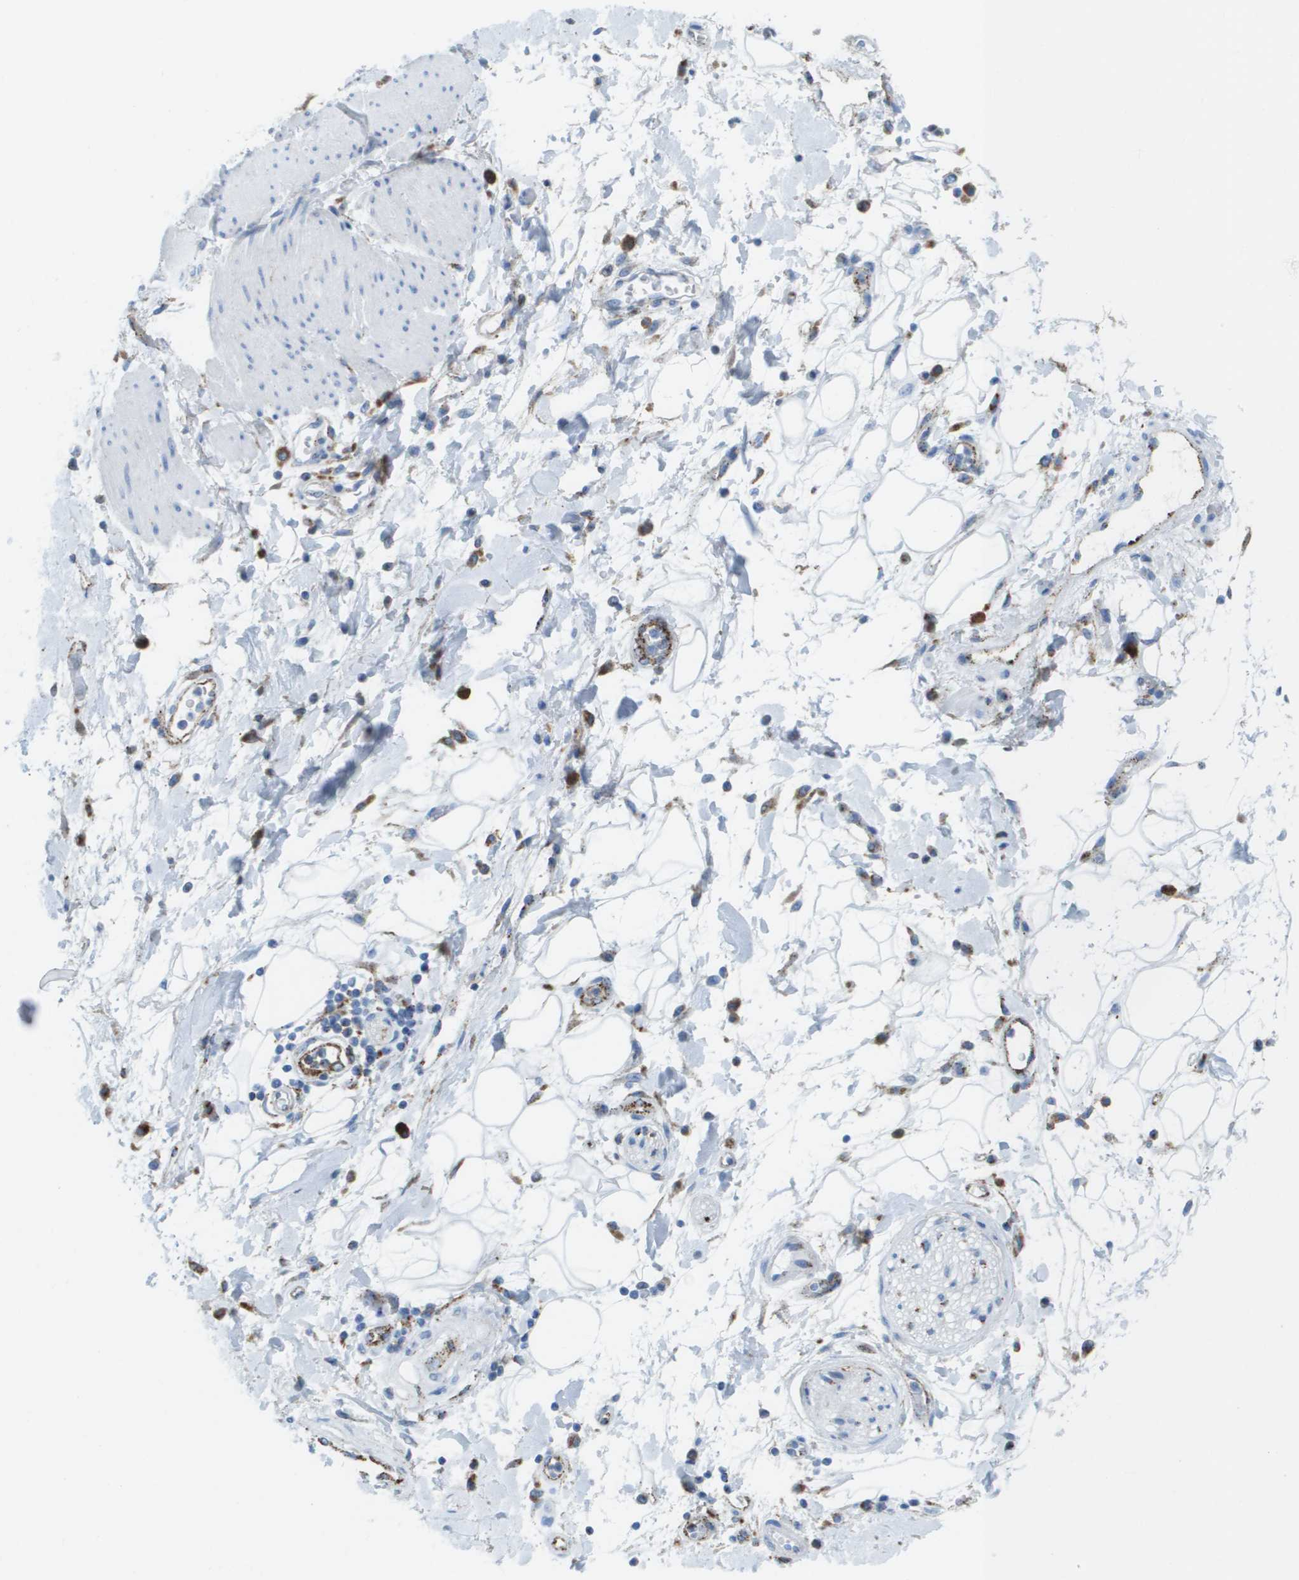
{"staining": {"intensity": "negative", "quantity": "none", "location": "none"}, "tissue": "adipose tissue", "cell_type": "Adipocytes", "image_type": "normal", "snomed": [{"axis": "morphology", "description": "Normal tissue, NOS"}, {"axis": "morphology", "description": "Adenocarcinoma, NOS"}, {"axis": "topography", "description": "Duodenum"}, {"axis": "topography", "description": "Peripheral nerve tissue"}], "caption": "High magnification brightfield microscopy of unremarkable adipose tissue stained with DAB (3,3'-diaminobenzidine) (brown) and counterstained with hematoxylin (blue): adipocytes show no significant expression.", "gene": "PRCP", "patient": {"sex": "female", "age": 60}}